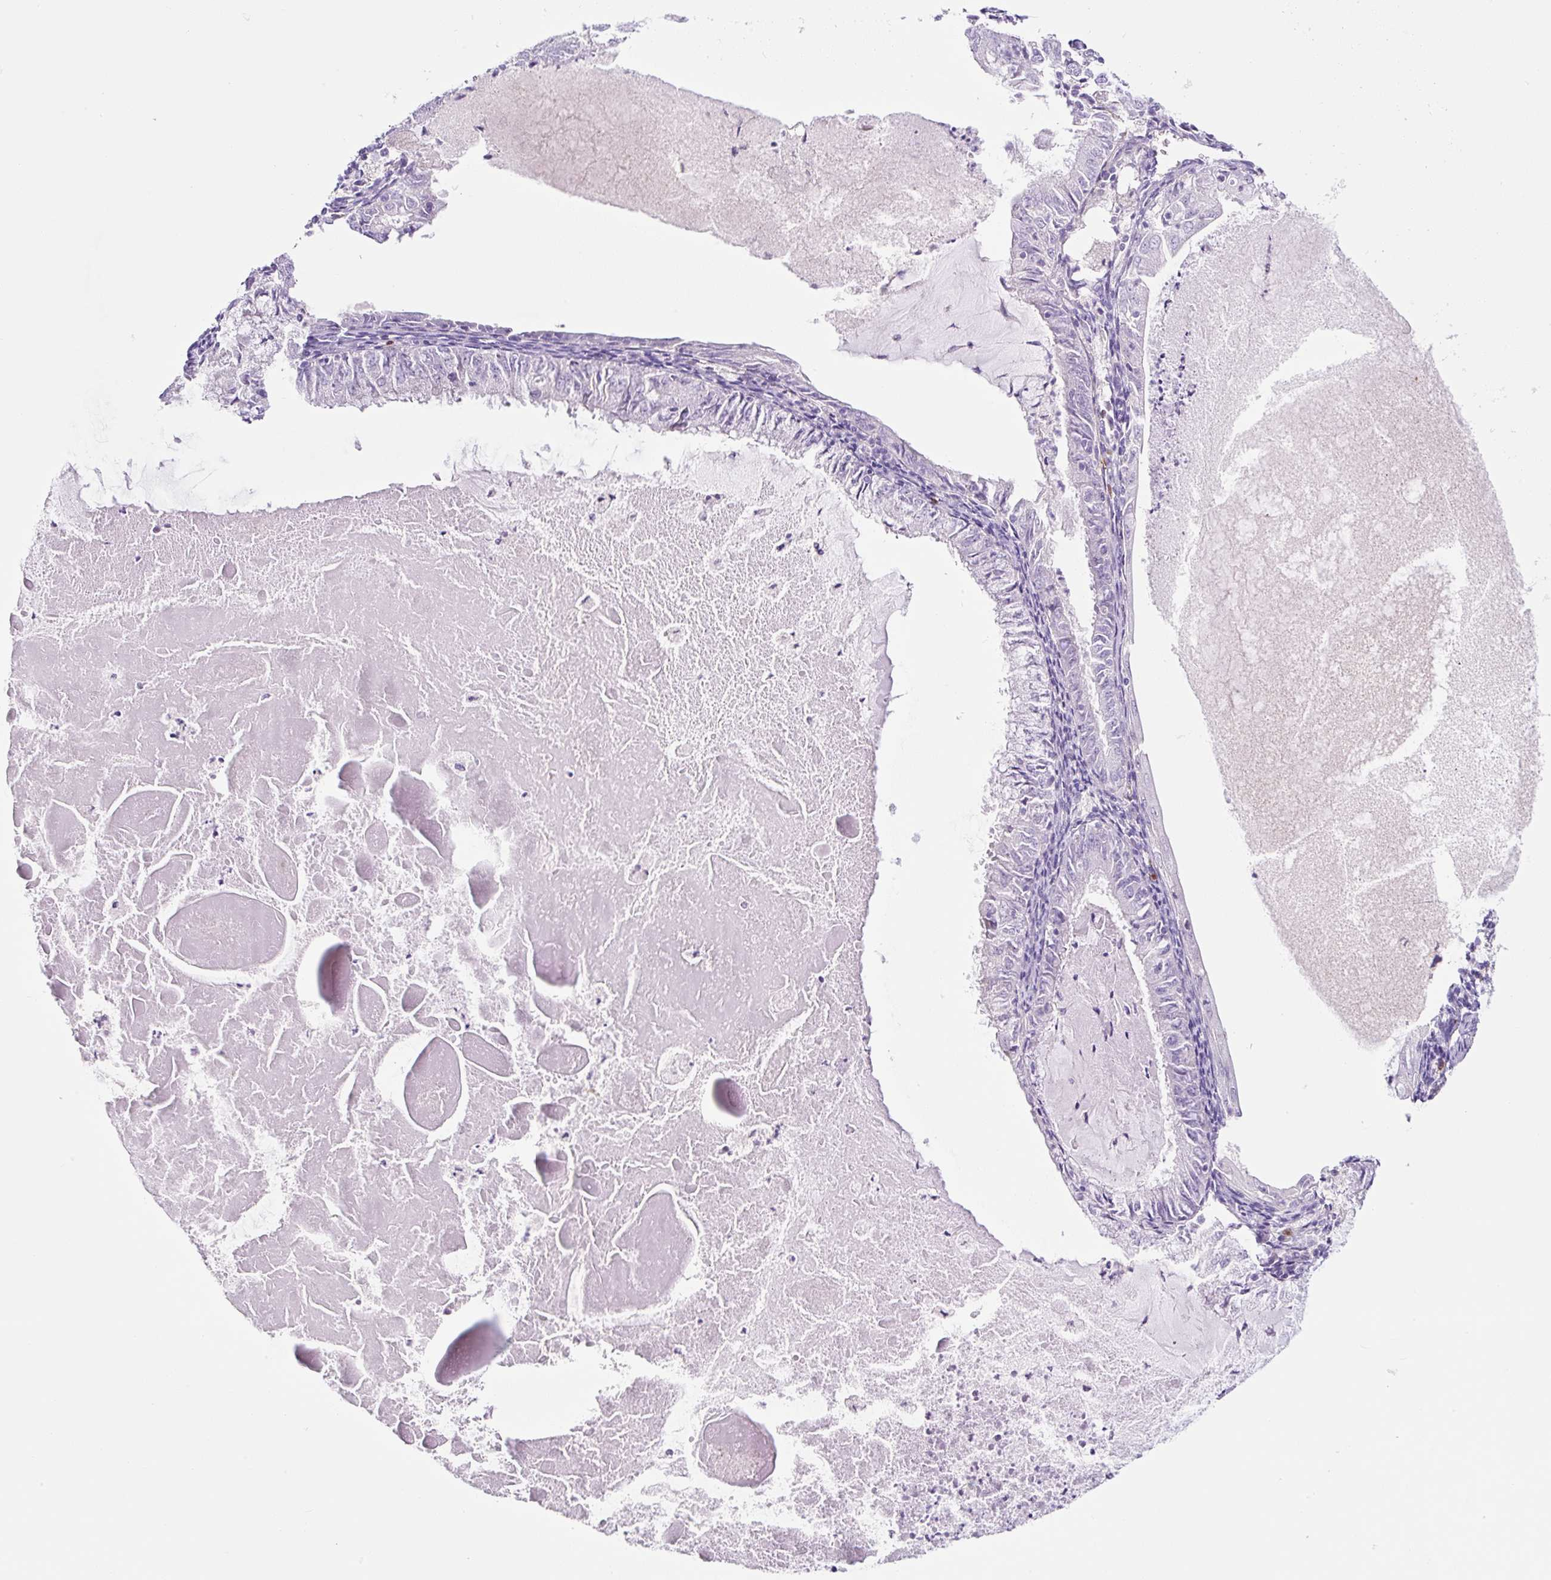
{"staining": {"intensity": "negative", "quantity": "none", "location": "none"}, "tissue": "endometrial cancer", "cell_type": "Tumor cells", "image_type": "cancer", "snomed": [{"axis": "morphology", "description": "Adenocarcinoma, NOS"}, {"axis": "topography", "description": "Endometrium"}], "caption": "The histopathology image exhibits no staining of tumor cells in endometrial cancer (adenocarcinoma).", "gene": "RNF212B", "patient": {"sex": "female", "age": 57}}